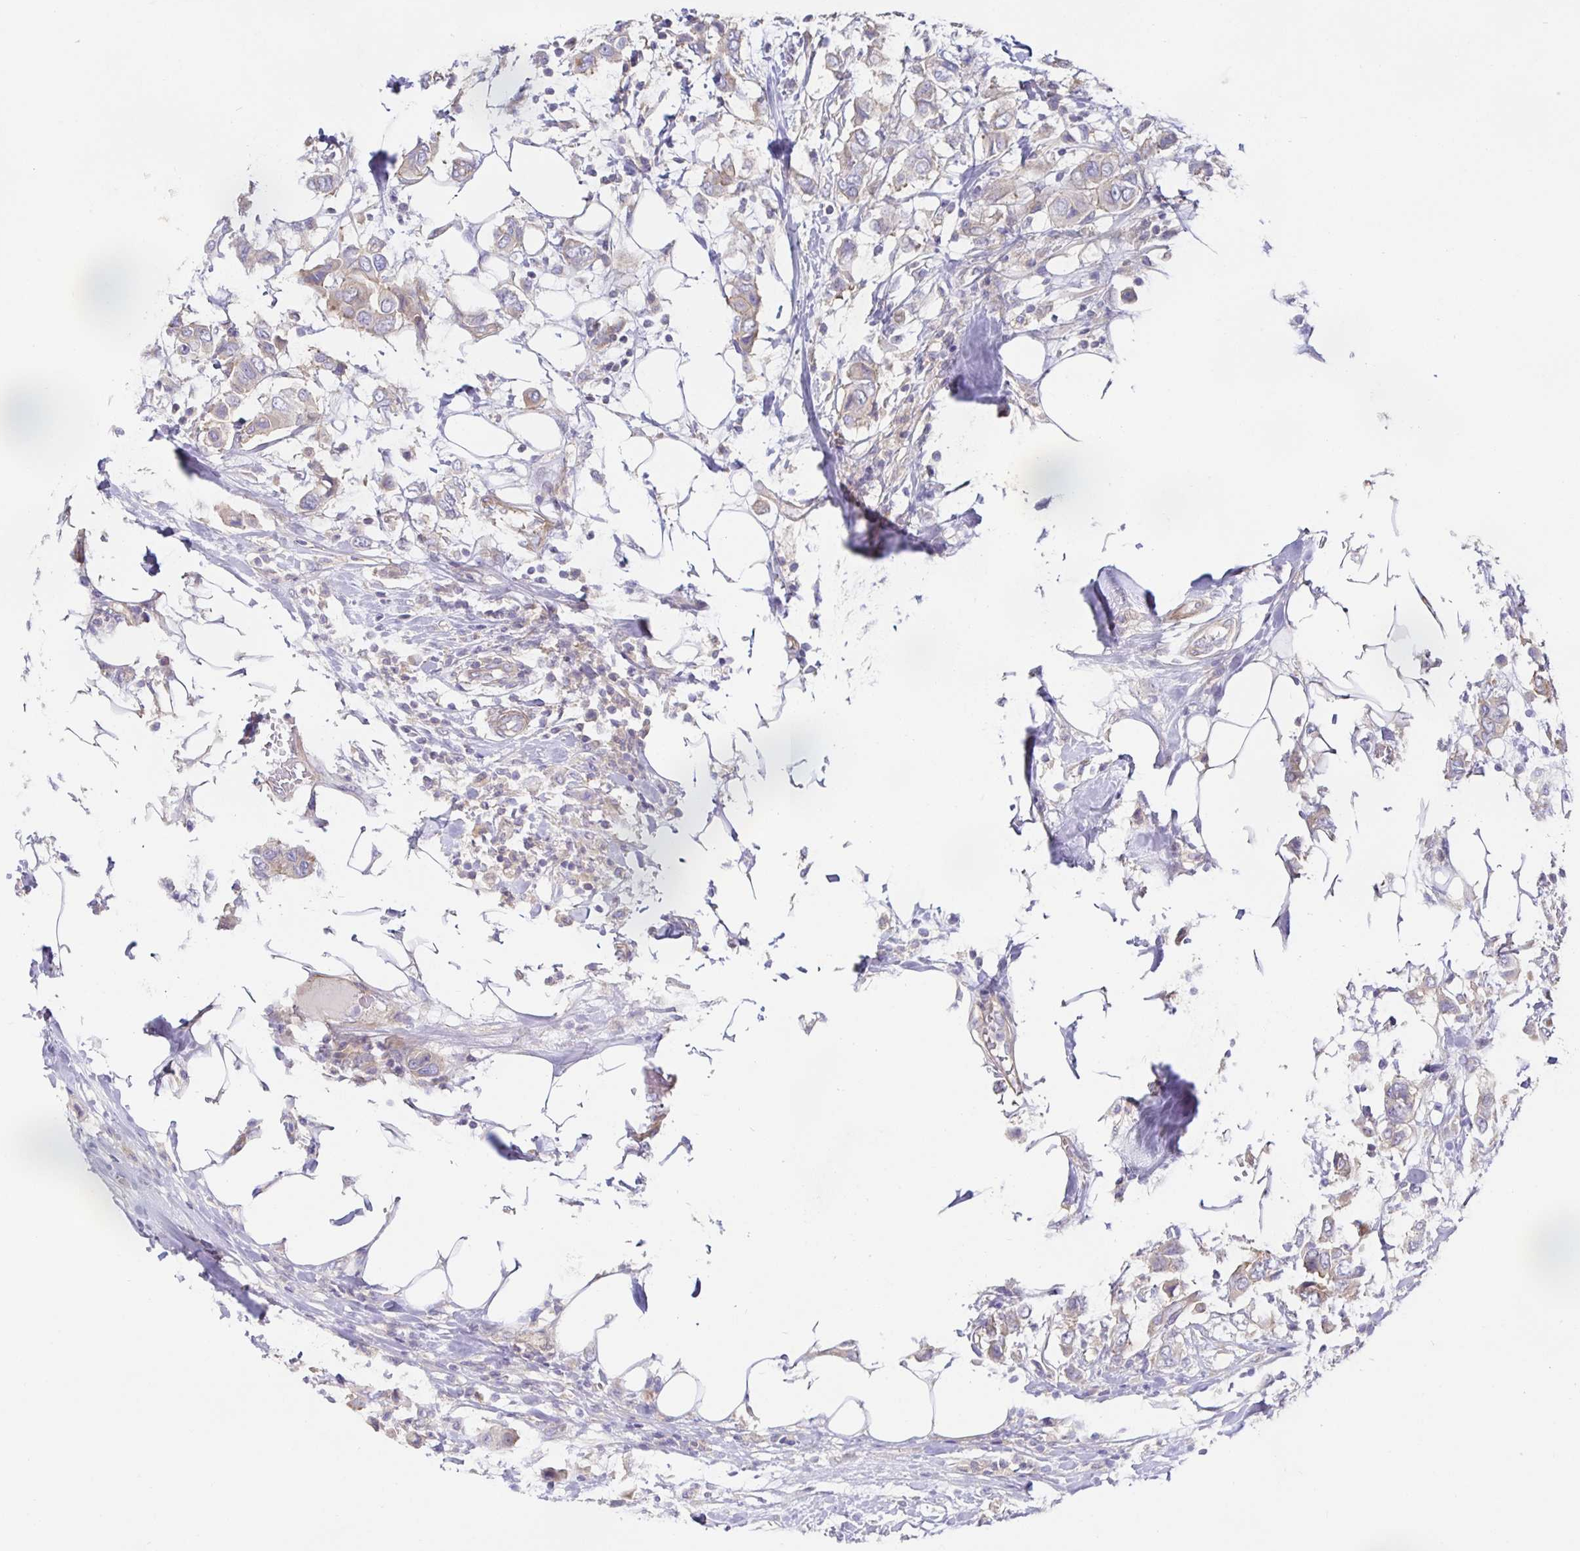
{"staining": {"intensity": "weak", "quantity": ">75%", "location": "cytoplasmic/membranous"}, "tissue": "breast cancer", "cell_type": "Tumor cells", "image_type": "cancer", "snomed": [{"axis": "morphology", "description": "Lobular carcinoma"}, {"axis": "topography", "description": "Breast"}], "caption": "This is a photomicrograph of immunohistochemistry staining of breast cancer, which shows weak positivity in the cytoplasmic/membranous of tumor cells.", "gene": "METTL22", "patient": {"sex": "female", "age": 51}}